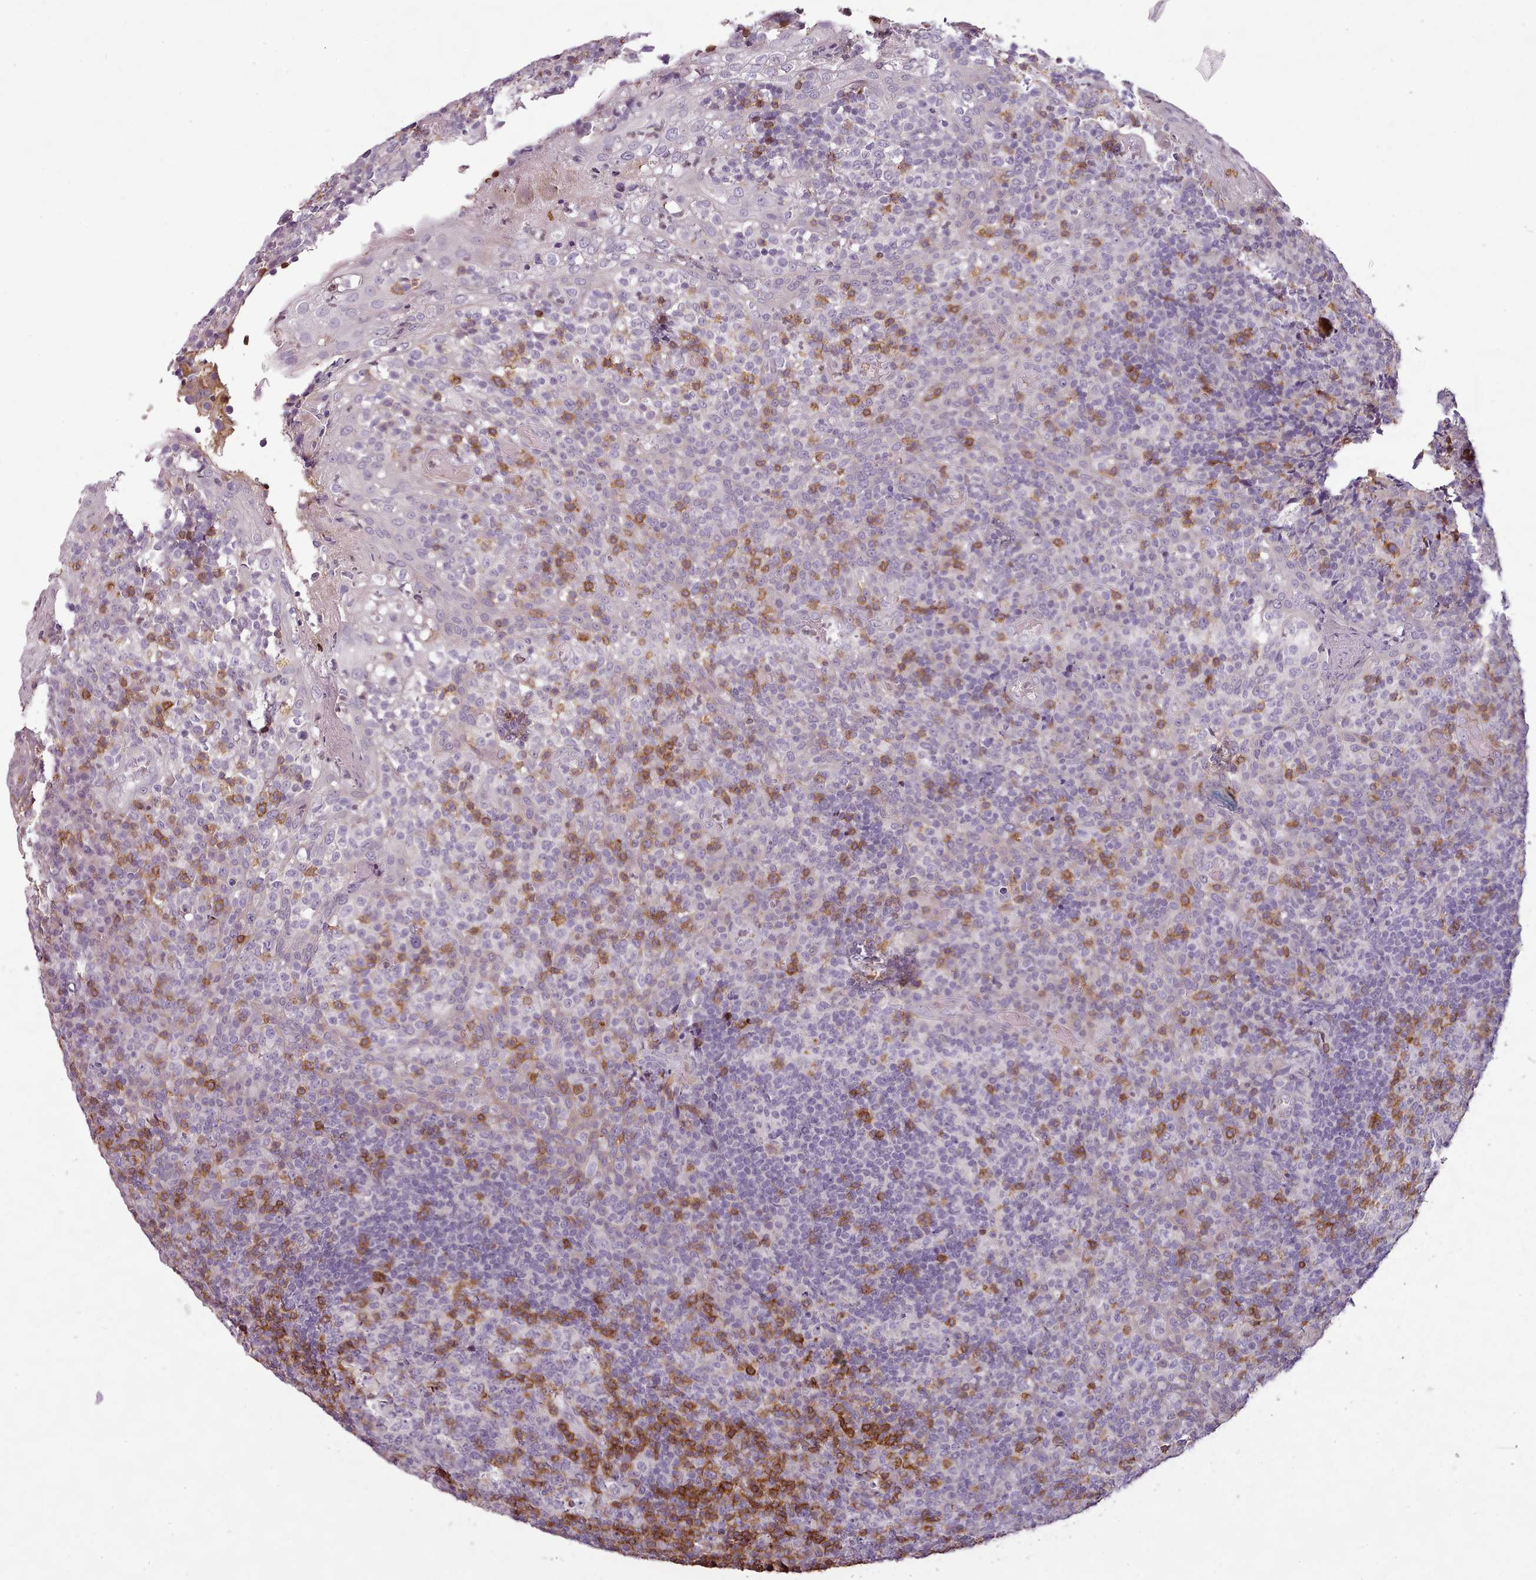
{"staining": {"intensity": "moderate", "quantity": "<25%", "location": "cytoplasmic/membranous"}, "tissue": "tonsil", "cell_type": "Germinal center cells", "image_type": "normal", "snomed": [{"axis": "morphology", "description": "Normal tissue, NOS"}, {"axis": "topography", "description": "Tonsil"}], "caption": "Tonsil stained with IHC shows moderate cytoplasmic/membranous staining in about <25% of germinal center cells. Using DAB (3,3'-diaminobenzidine) (brown) and hematoxylin (blue) stains, captured at high magnification using brightfield microscopy.", "gene": "ZNF583", "patient": {"sex": "female", "age": 19}}